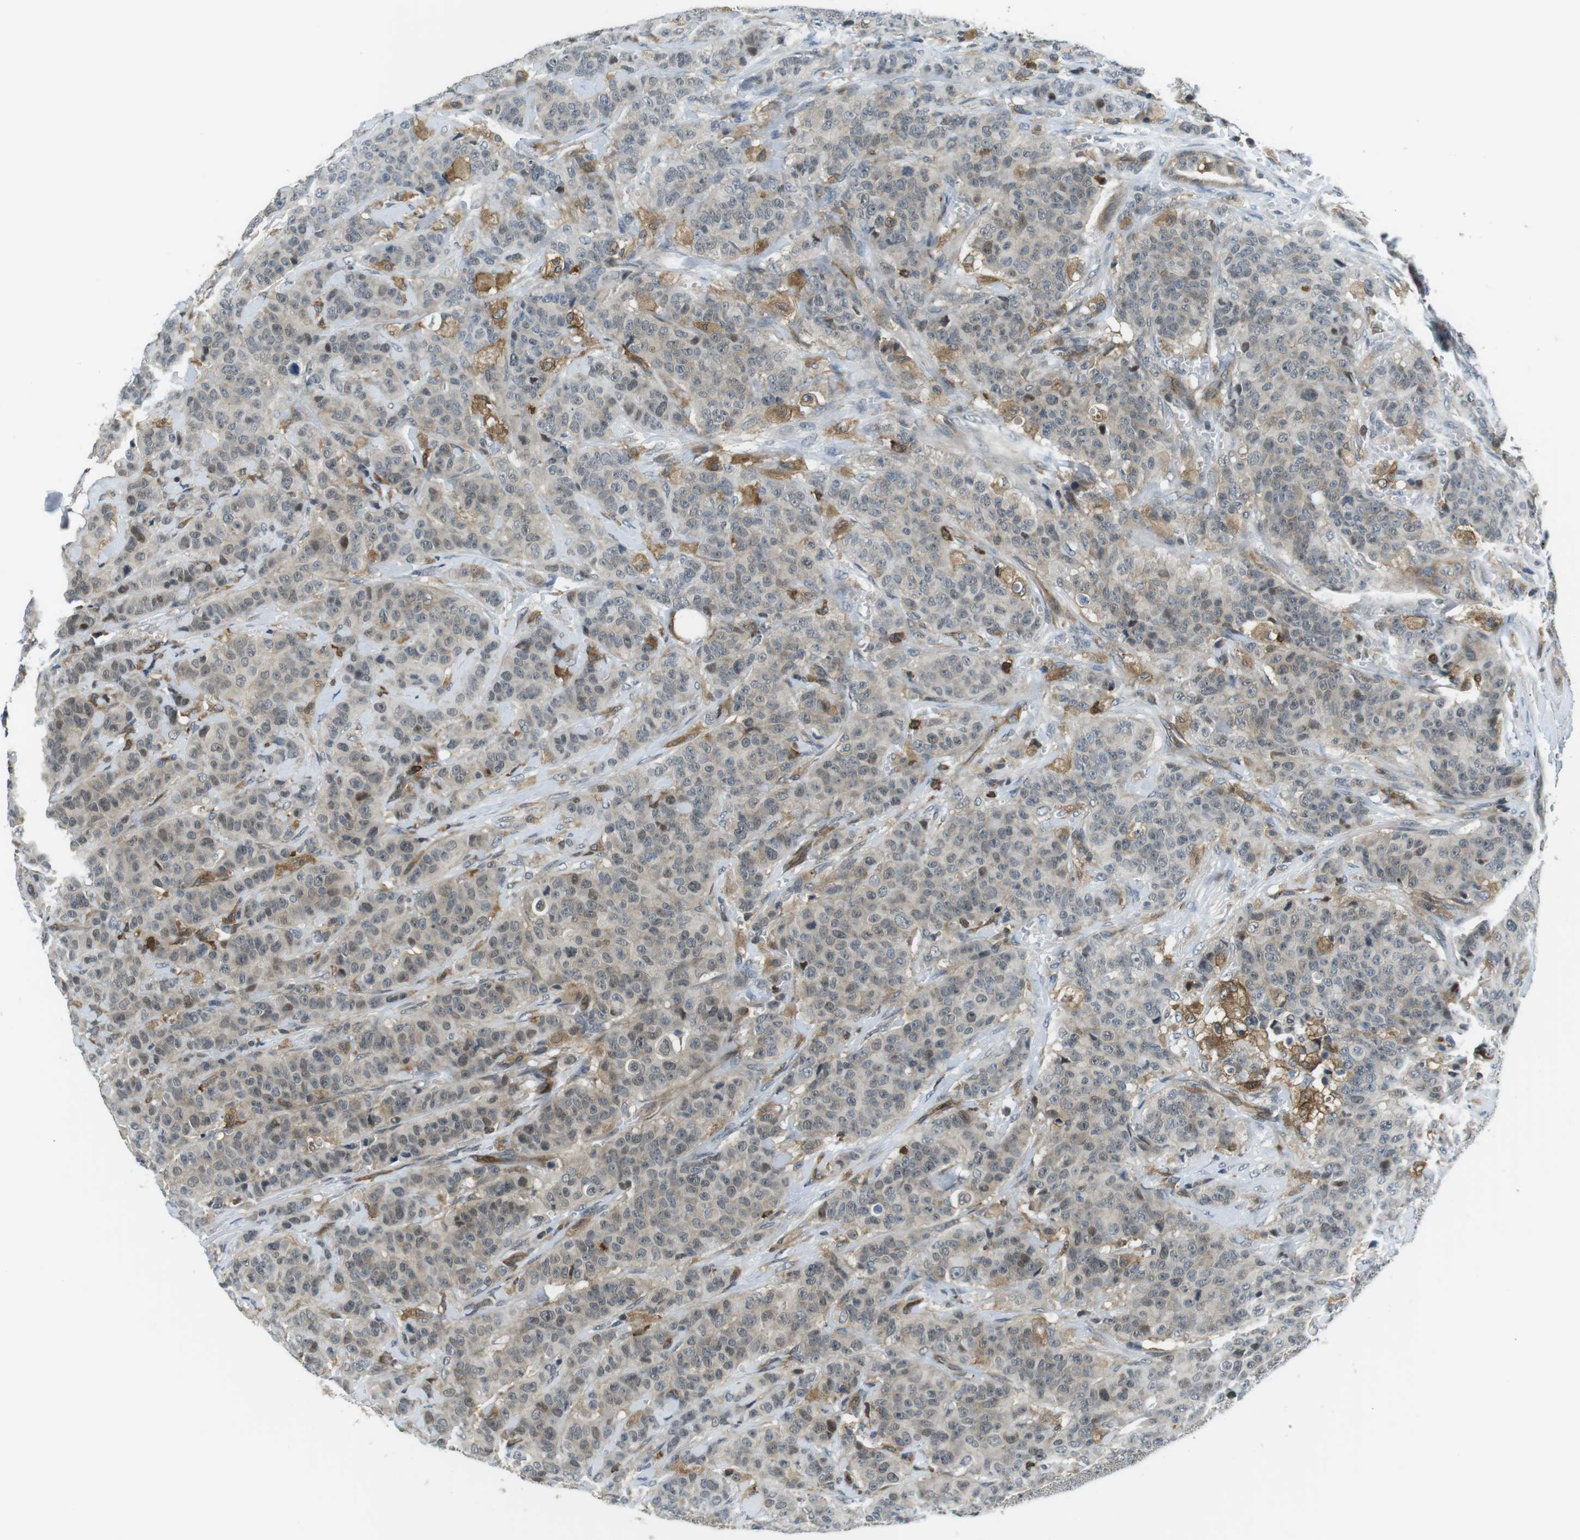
{"staining": {"intensity": "weak", "quantity": ">75%", "location": "cytoplasmic/membranous"}, "tissue": "breast cancer", "cell_type": "Tumor cells", "image_type": "cancer", "snomed": [{"axis": "morphology", "description": "Normal tissue, NOS"}, {"axis": "morphology", "description": "Duct carcinoma"}, {"axis": "topography", "description": "Breast"}], "caption": "This histopathology image reveals invasive ductal carcinoma (breast) stained with IHC to label a protein in brown. The cytoplasmic/membranous of tumor cells show weak positivity for the protein. Nuclei are counter-stained blue.", "gene": "STK10", "patient": {"sex": "female", "age": 40}}